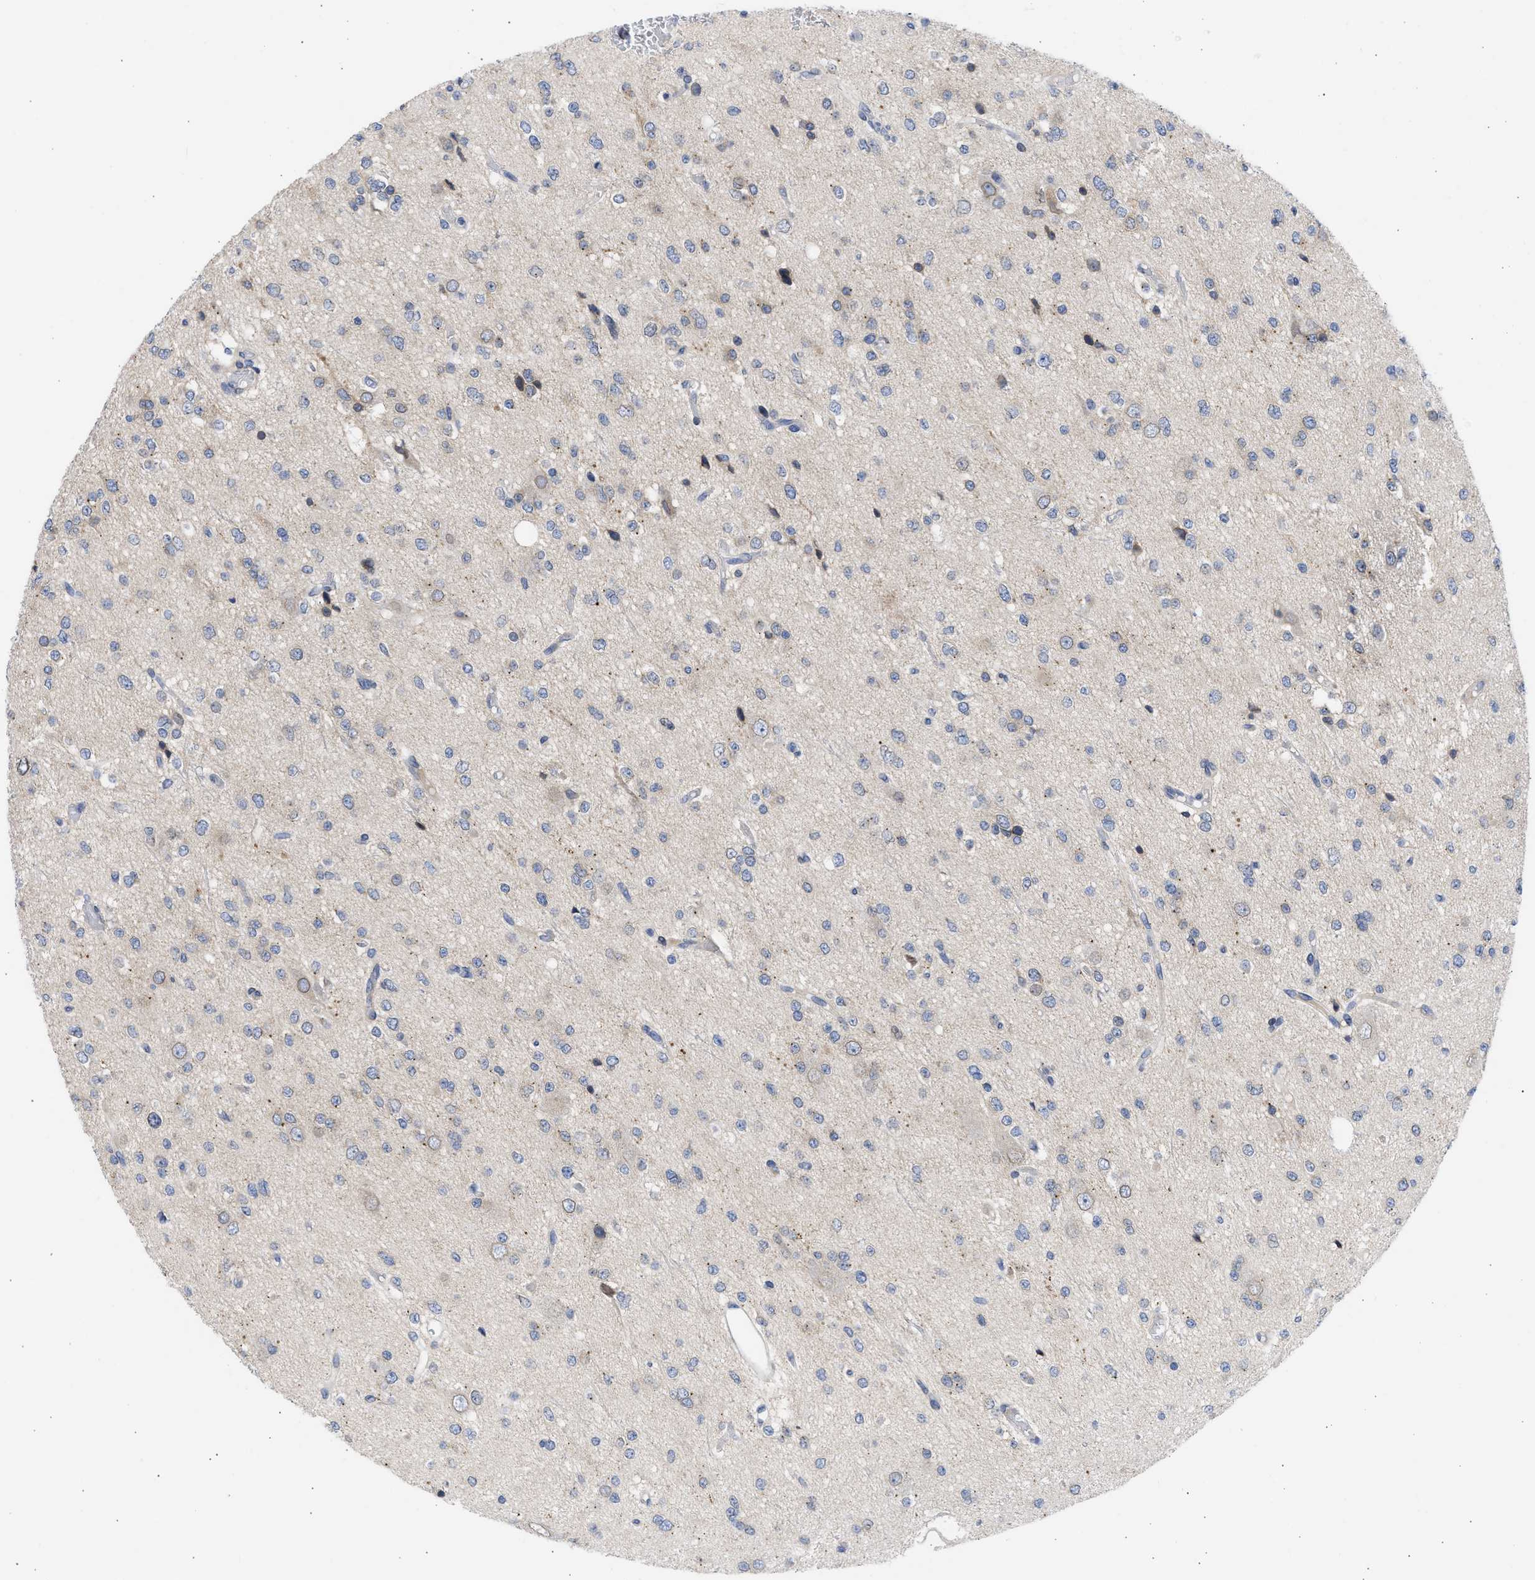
{"staining": {"intensity": "weak", "quantity": "<25%", "location": "nuclear"}, "tissue": "glioma", "cell_type": "Tumor cells", "image_type": "cancer", "snomed": [{"axis": "morphology", "description": "Glioma, malignant, Low grade"}, {"axis": "topography", "description": "Brain"}], "caption": "Image shows no significant protein positivity in tumor cells of glioma.", "gene": "NUP35", "patient": {"sex": "male", "age": 38}}